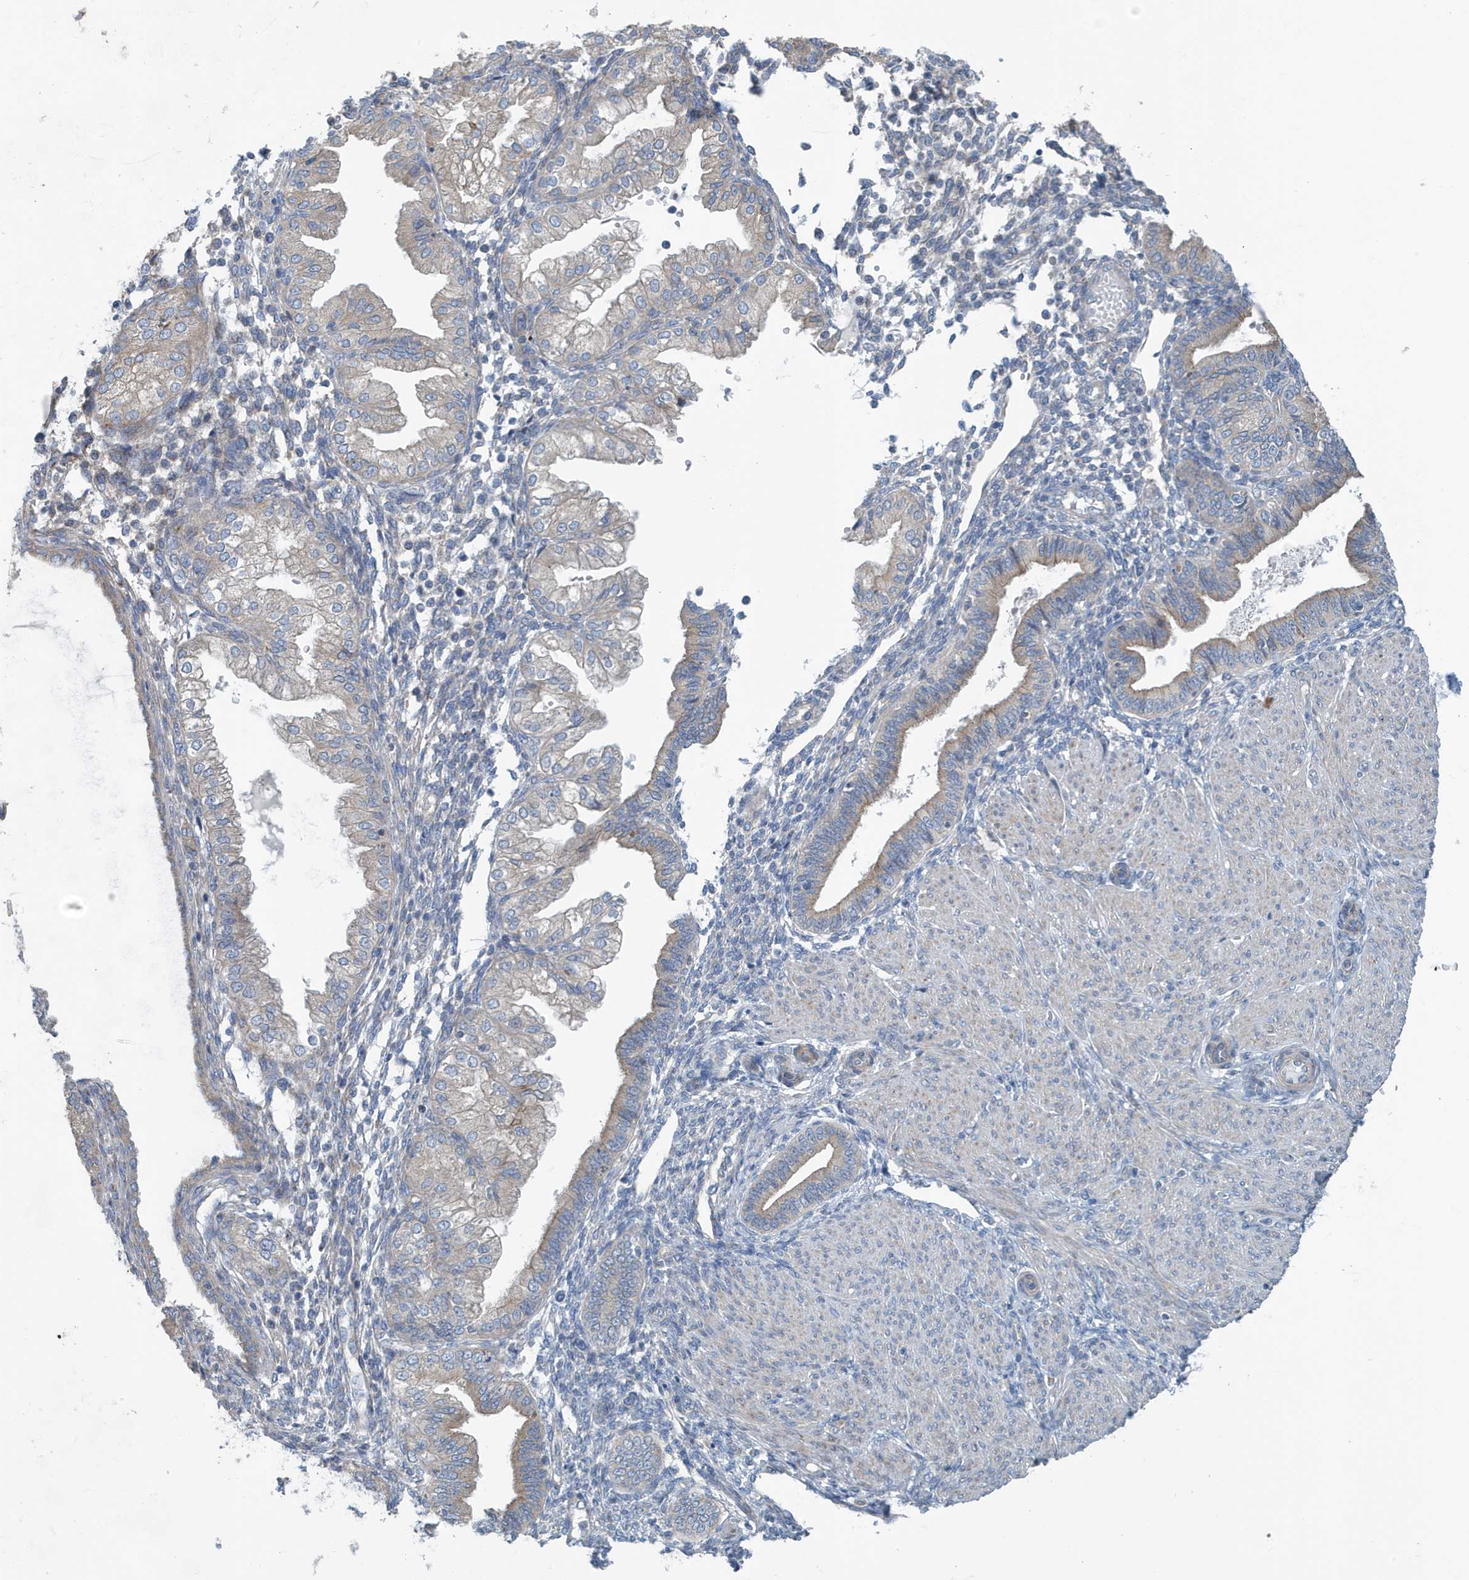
{"staining": {"intensity": "negative", "quantity": "none", "location": "none"}, "tissue": "endometrium", "cell_type": "Cells in endometrial stroma", "image_type": "normal", "snomed": [{"axis": "morphology", "description": "Normal tissue, NOS"}, {"axis": "topography", "description": "Endometrium"}], "caption": "Immunohistochemistry micrograph of normal endometrium: endometrium stained with DAB (3,3'-diaminobenzidine) exhibits no significant protein positivity in cells in endometrial stroma.", "gene": "PPM1M", "patient": {"sex": "female", "age": 53}}